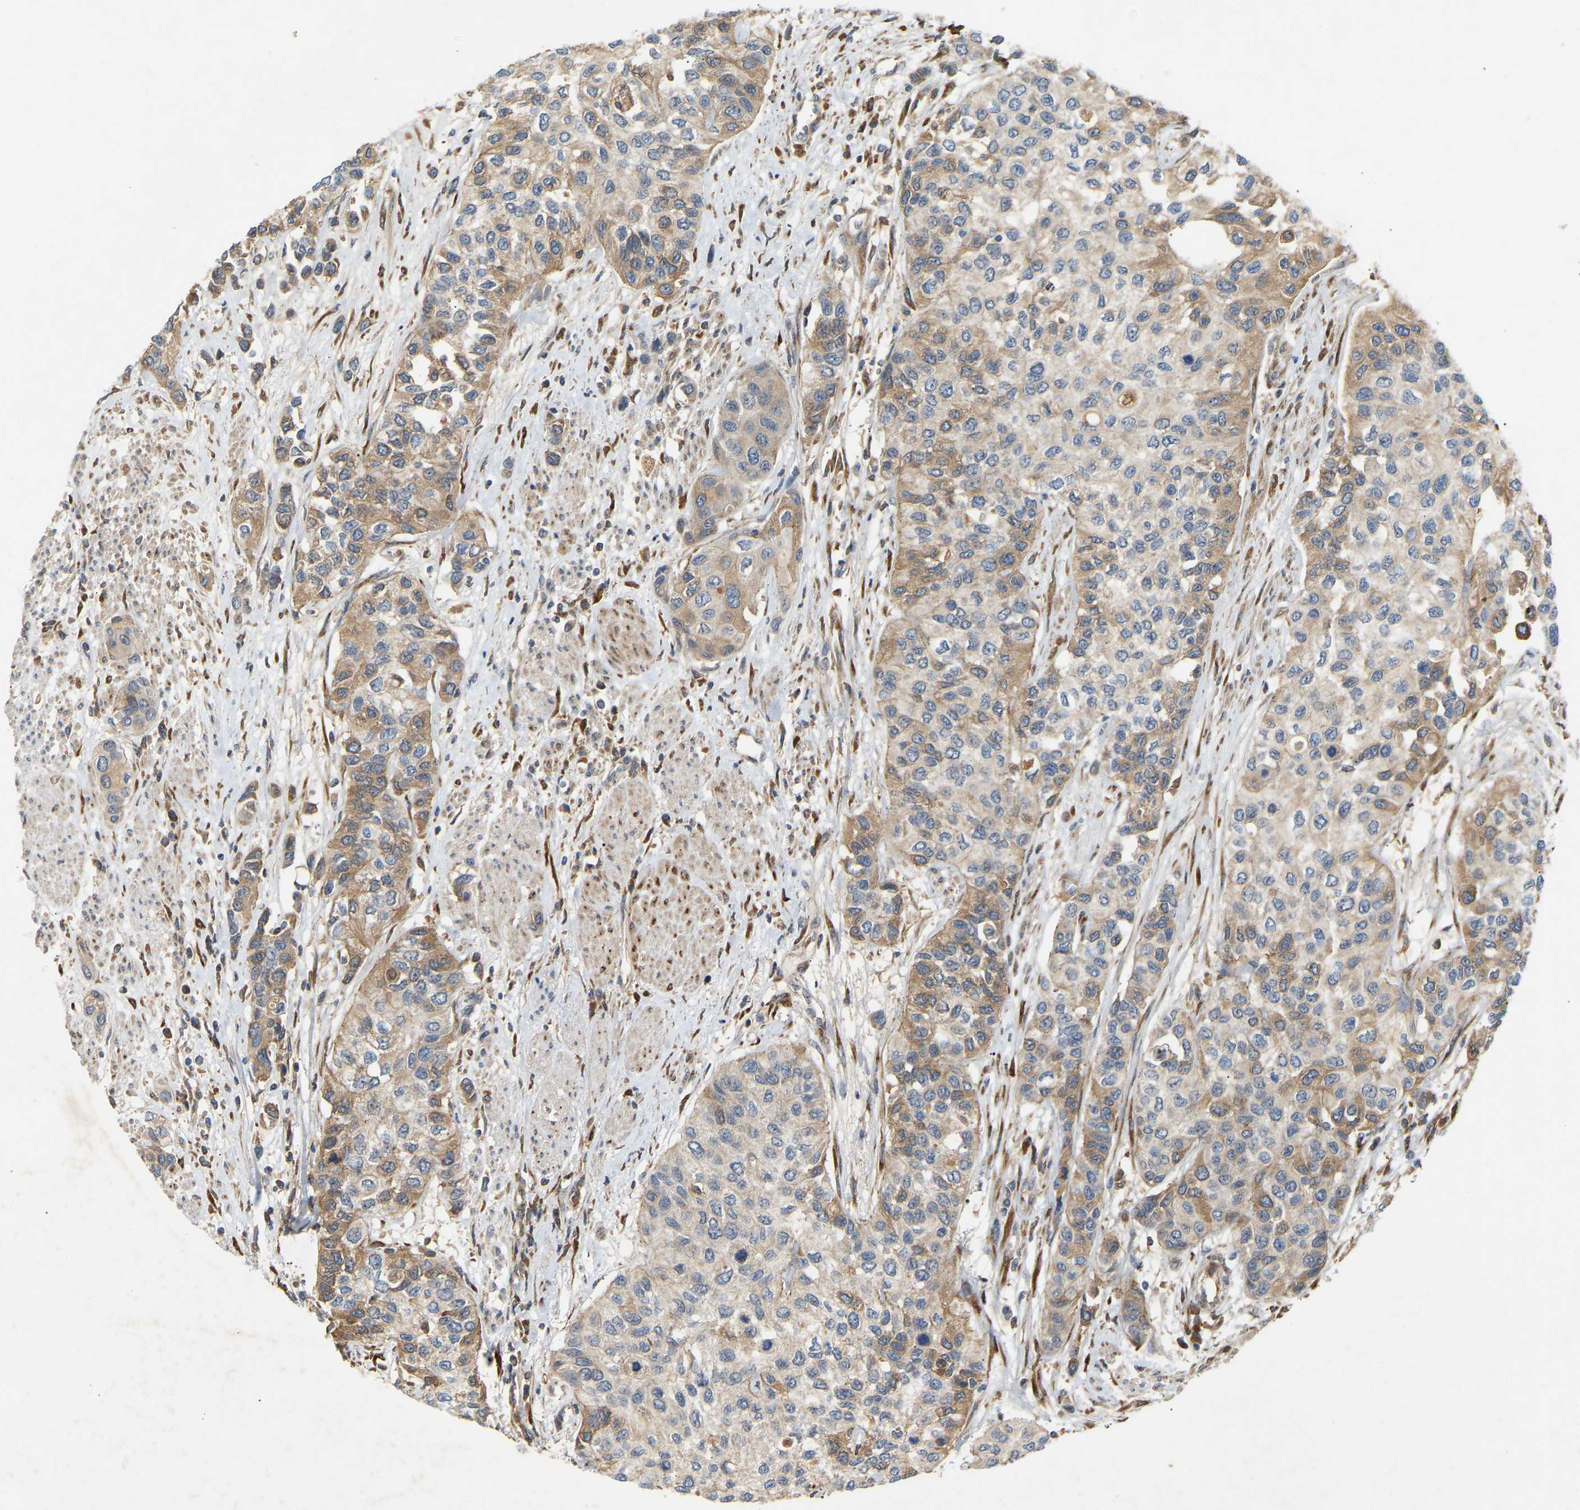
{"staining": {"intensity": "weak", "quantity": "25%-75%", "location": "cytoplasmic/membranous"}, "tissue": "urothelial cancer", "cell_type": "Tumor cells", "image_type": "cancer", "snomed": [{"axis": "morphology", "description": "Urothelial carcinoma, High grade"}, {"axis": "topography", "description": "Urinary bladder"}], "caption": "A brown stain highlights weak cytoplasmic/membranous expression of a protein in human high-grade urothelial carcinoma tumor cells.", "gene": "PTCD1", "patient": {"sex": "female", "age": 56}}